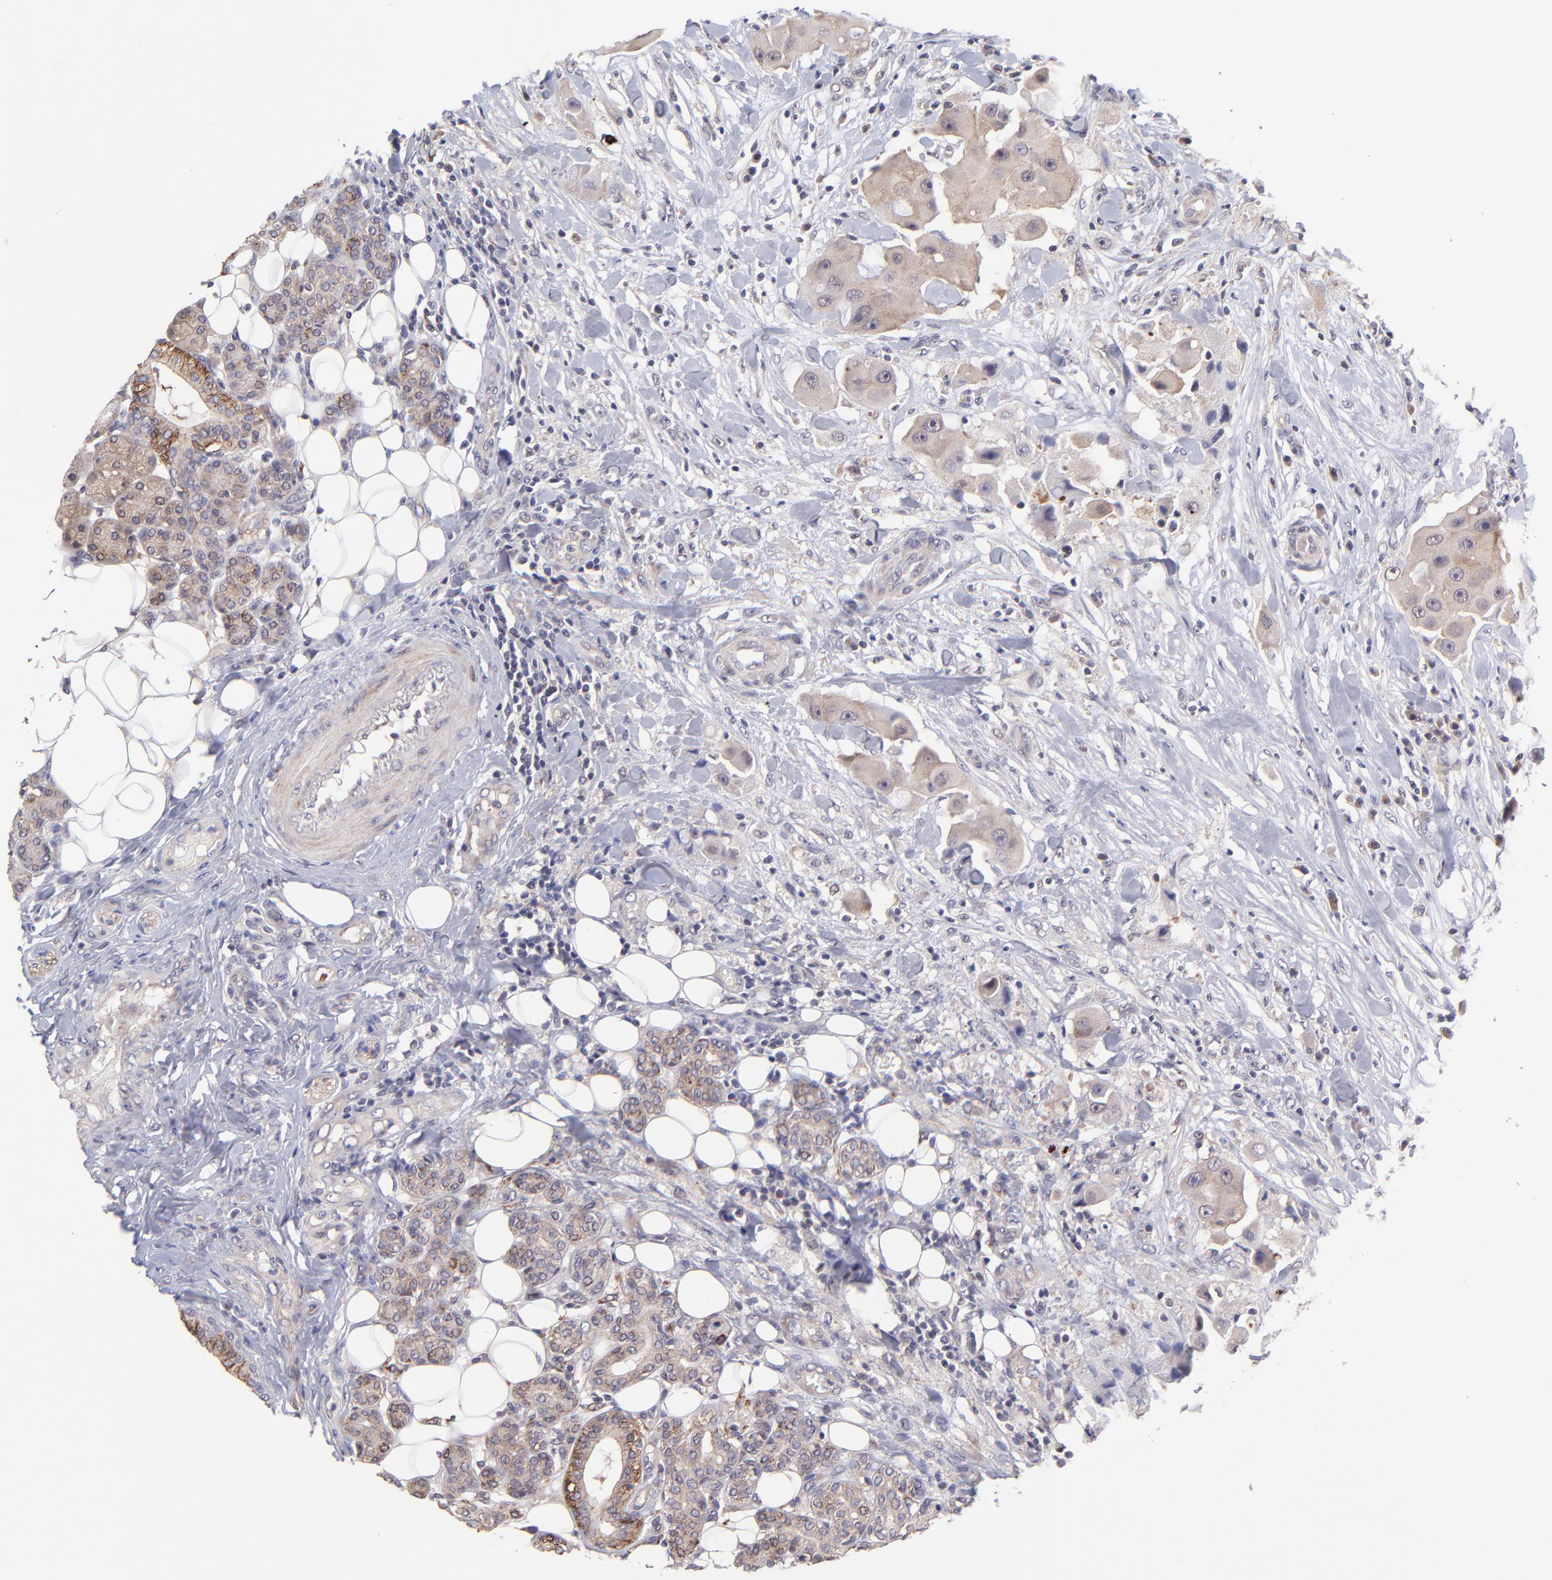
{"staining": {"intensity": "moderate", "quantity": ">75%", "location": "cytoplasmic/membranous"}, "tissue": "head and neck cancer", "cell_type": "Tumor cells", "image_type": "cancer", "snomed": [{"axis": "morphology", "description": "Normal tissue, NOS"}, {"axis": "morphology", "description": "Adenocarcinoma, NOS"}, {"axis": "topography", "description": "Salivary gland"}, {"axis": "topography", "description": "Head-Neck"}], "caption": "IHC of head and neck cancer (adenocarcinoma) shows medium levels of moderate cytoplasmic/membranous staining in approximately >75% of tumor cells.", "gene": "NSF", "patient": {"sex": "male", "age": 80}}